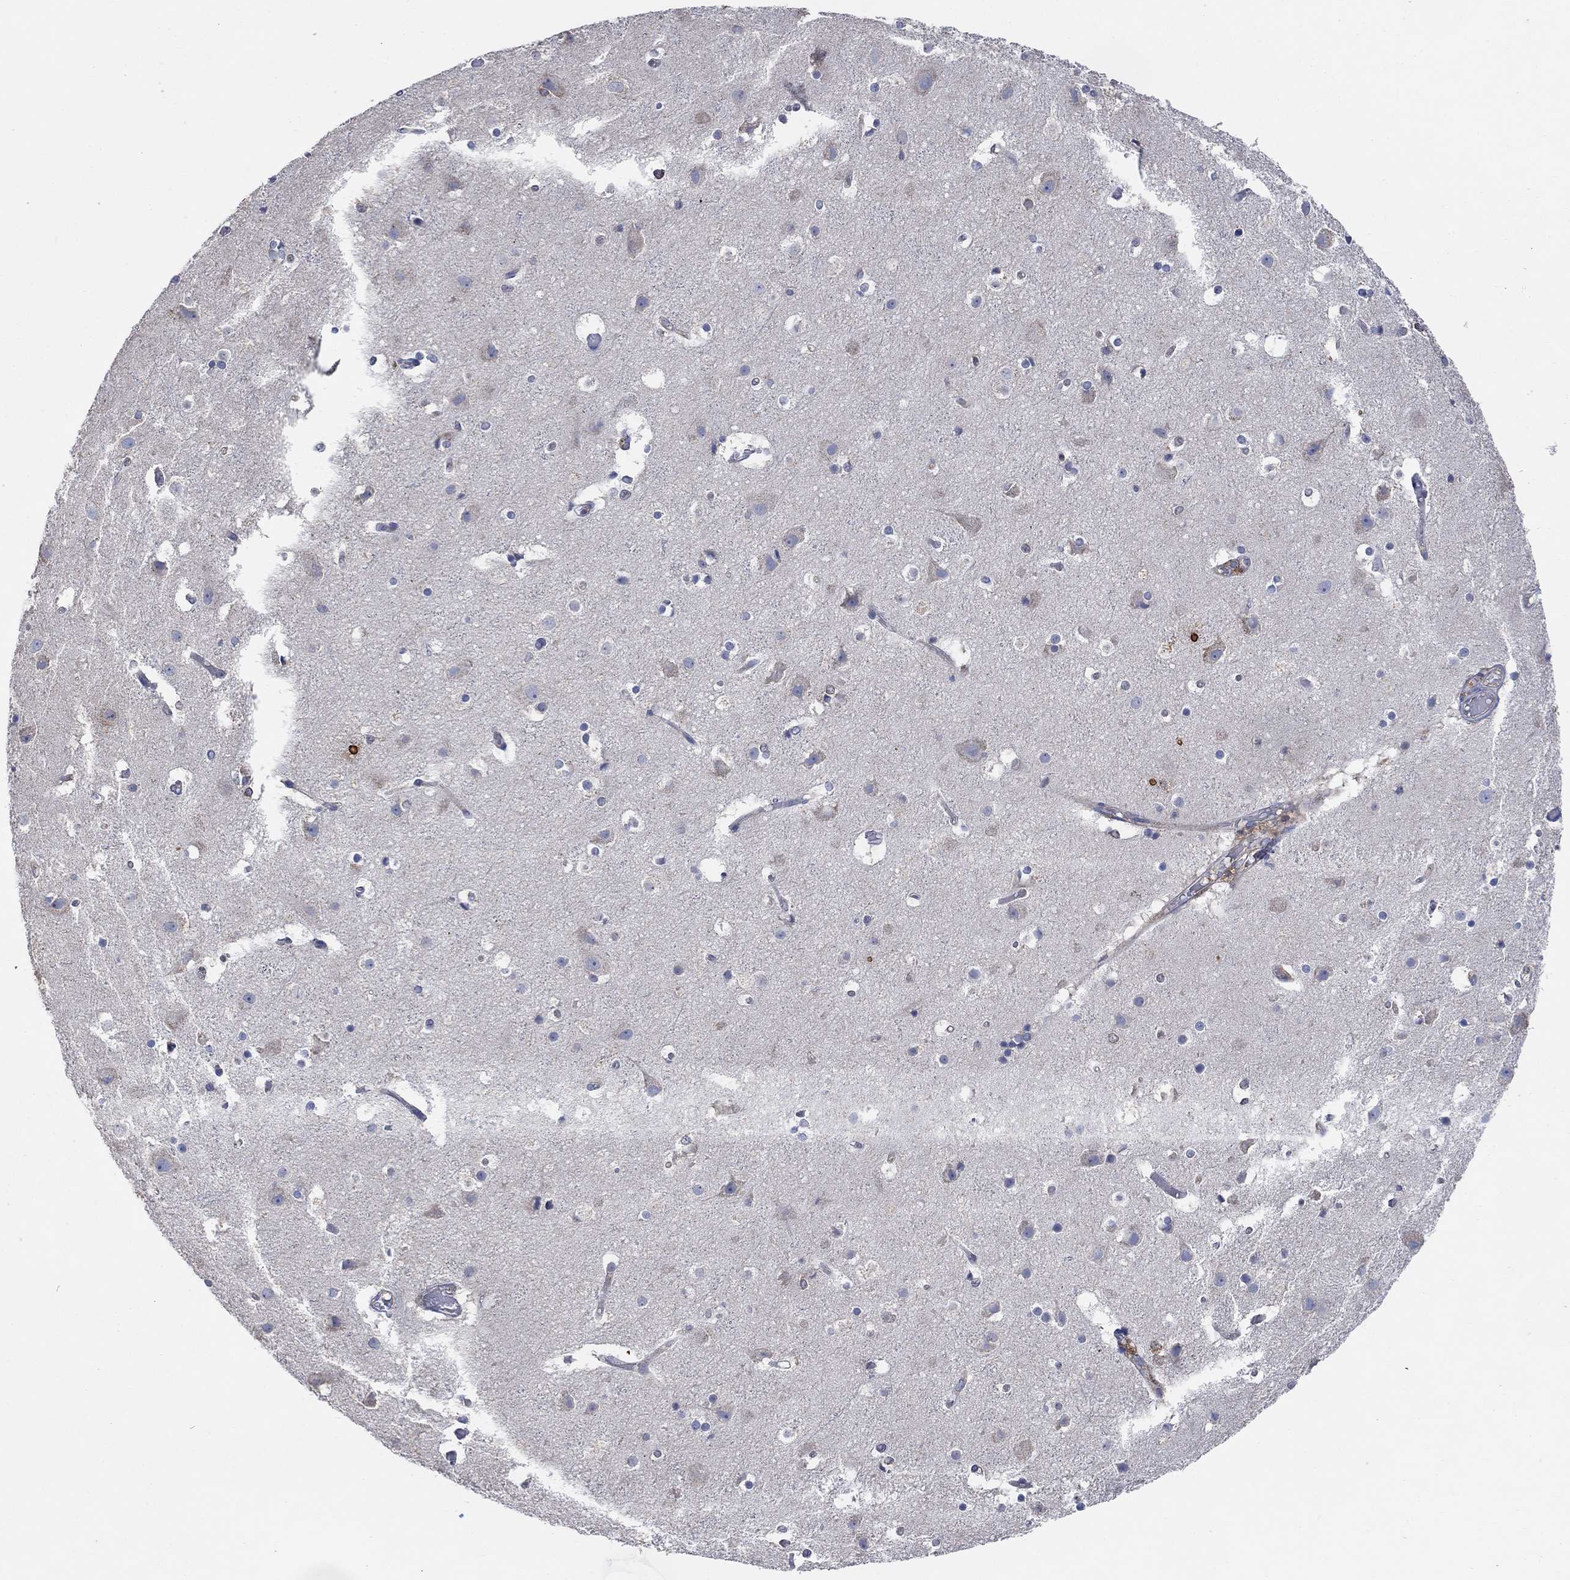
{"staining": {"intensity": "negative", "quantity": "none", "location": "none"}, "tissue": "cerebral cortex", "cell_type": "Endothelial cells", "image_type": "normal", "snomed": [{"axis": "morphology", "description": "Normal tissue, NOS"}, {"axis": "topography", "description": "Cerebral cortex"}], "caption": "The histopathology image displays no significant expression in endothelial cells of cerebral cortex. (DAB immunohistochemistry, high magnification).", "gene": "BLOC1S3", "patient": {"sex": "female", "age": 52}}